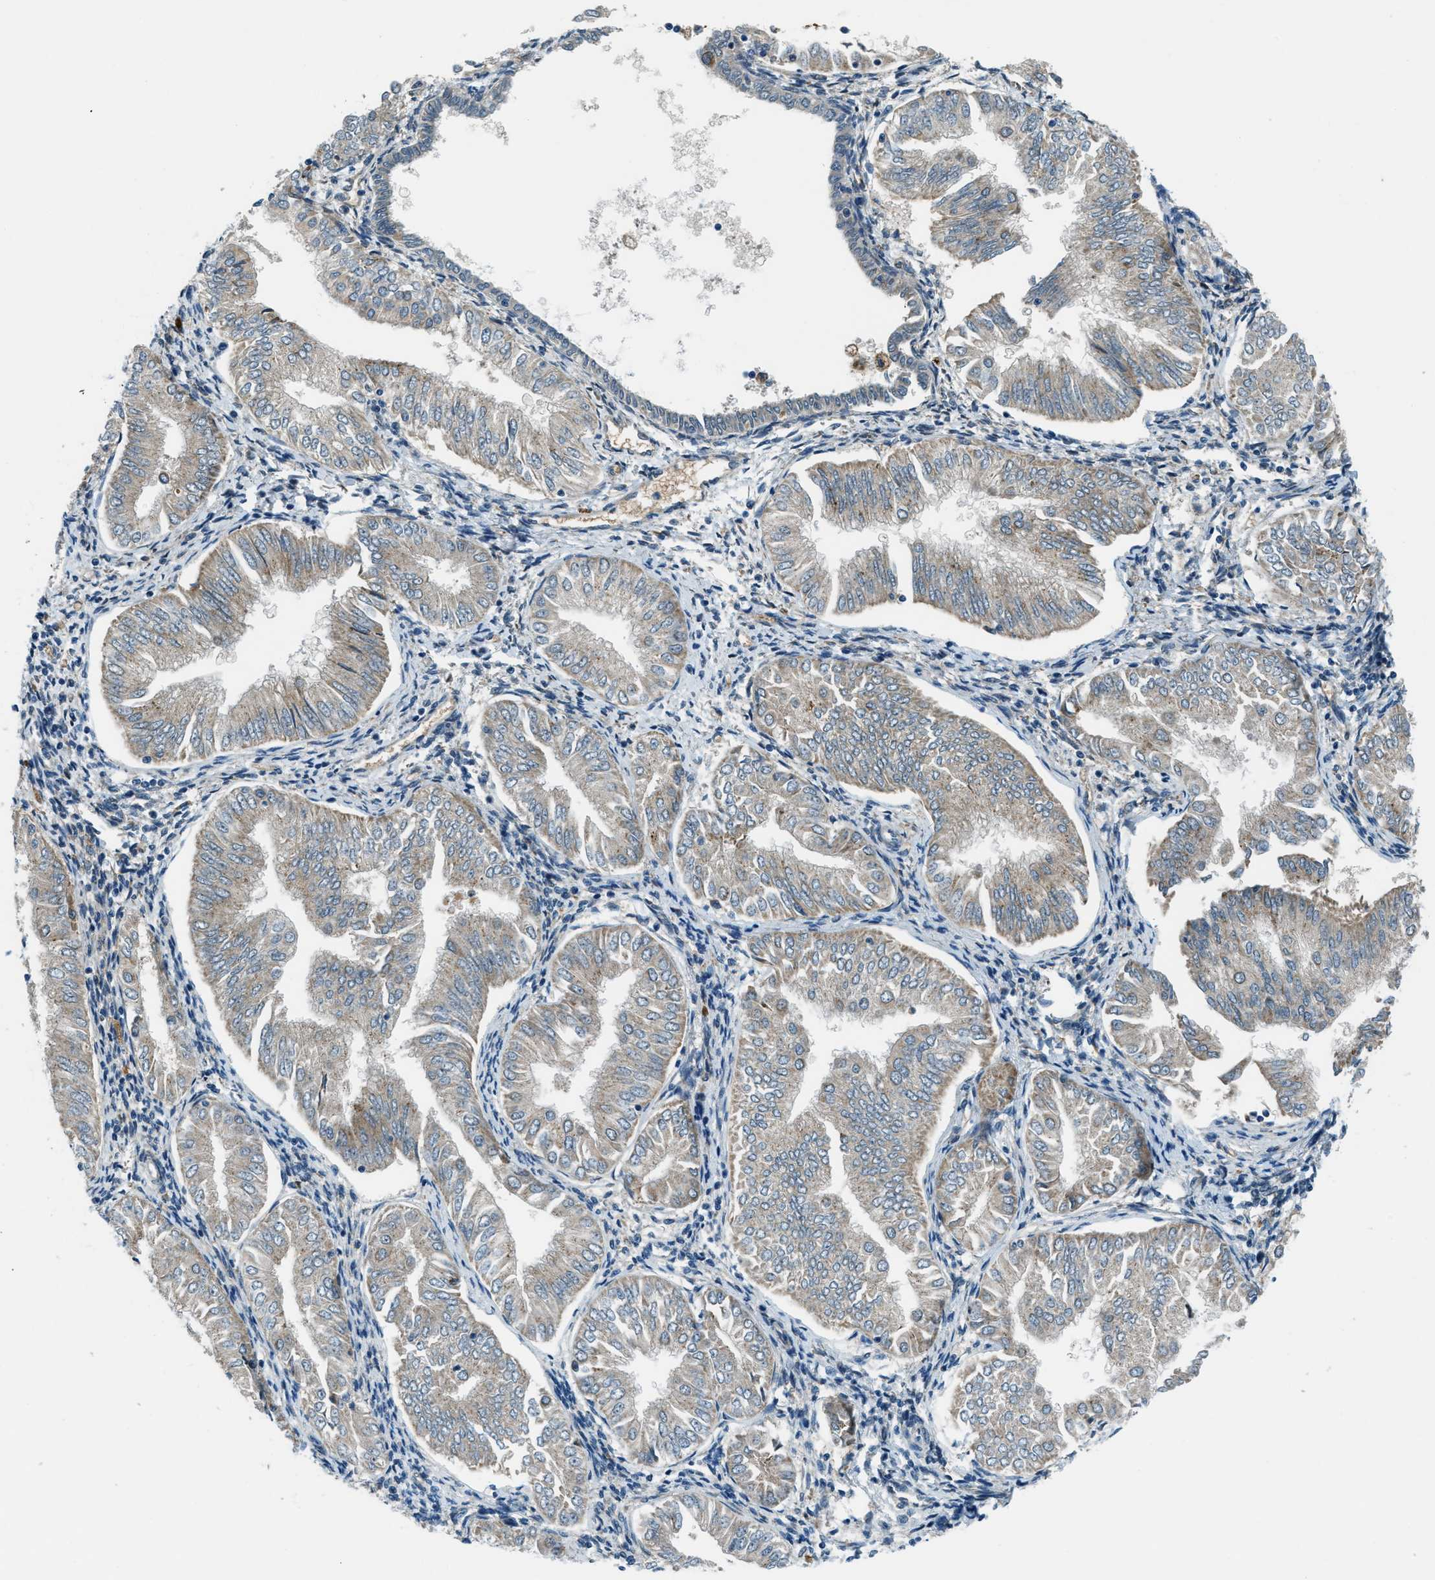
{"staining": {"intensity": "weak", "quantity": "<25%", "location": "cytoplasmic/membranous"}, "tissue": "endometrial cancer", "cell_type": "Tumor cells", "image_type": "cancer", "snomed": [{"axis": "morphology", "description": "Adenocarcinoma, NOS"}, {"axis": "topography", "description": "Endometrium"}], "caption": "Tumor cells are negative for brown protein staining in endometrial cancer.", "gene": "GINM1", "patient": {"sex": "female", "age": 53}}